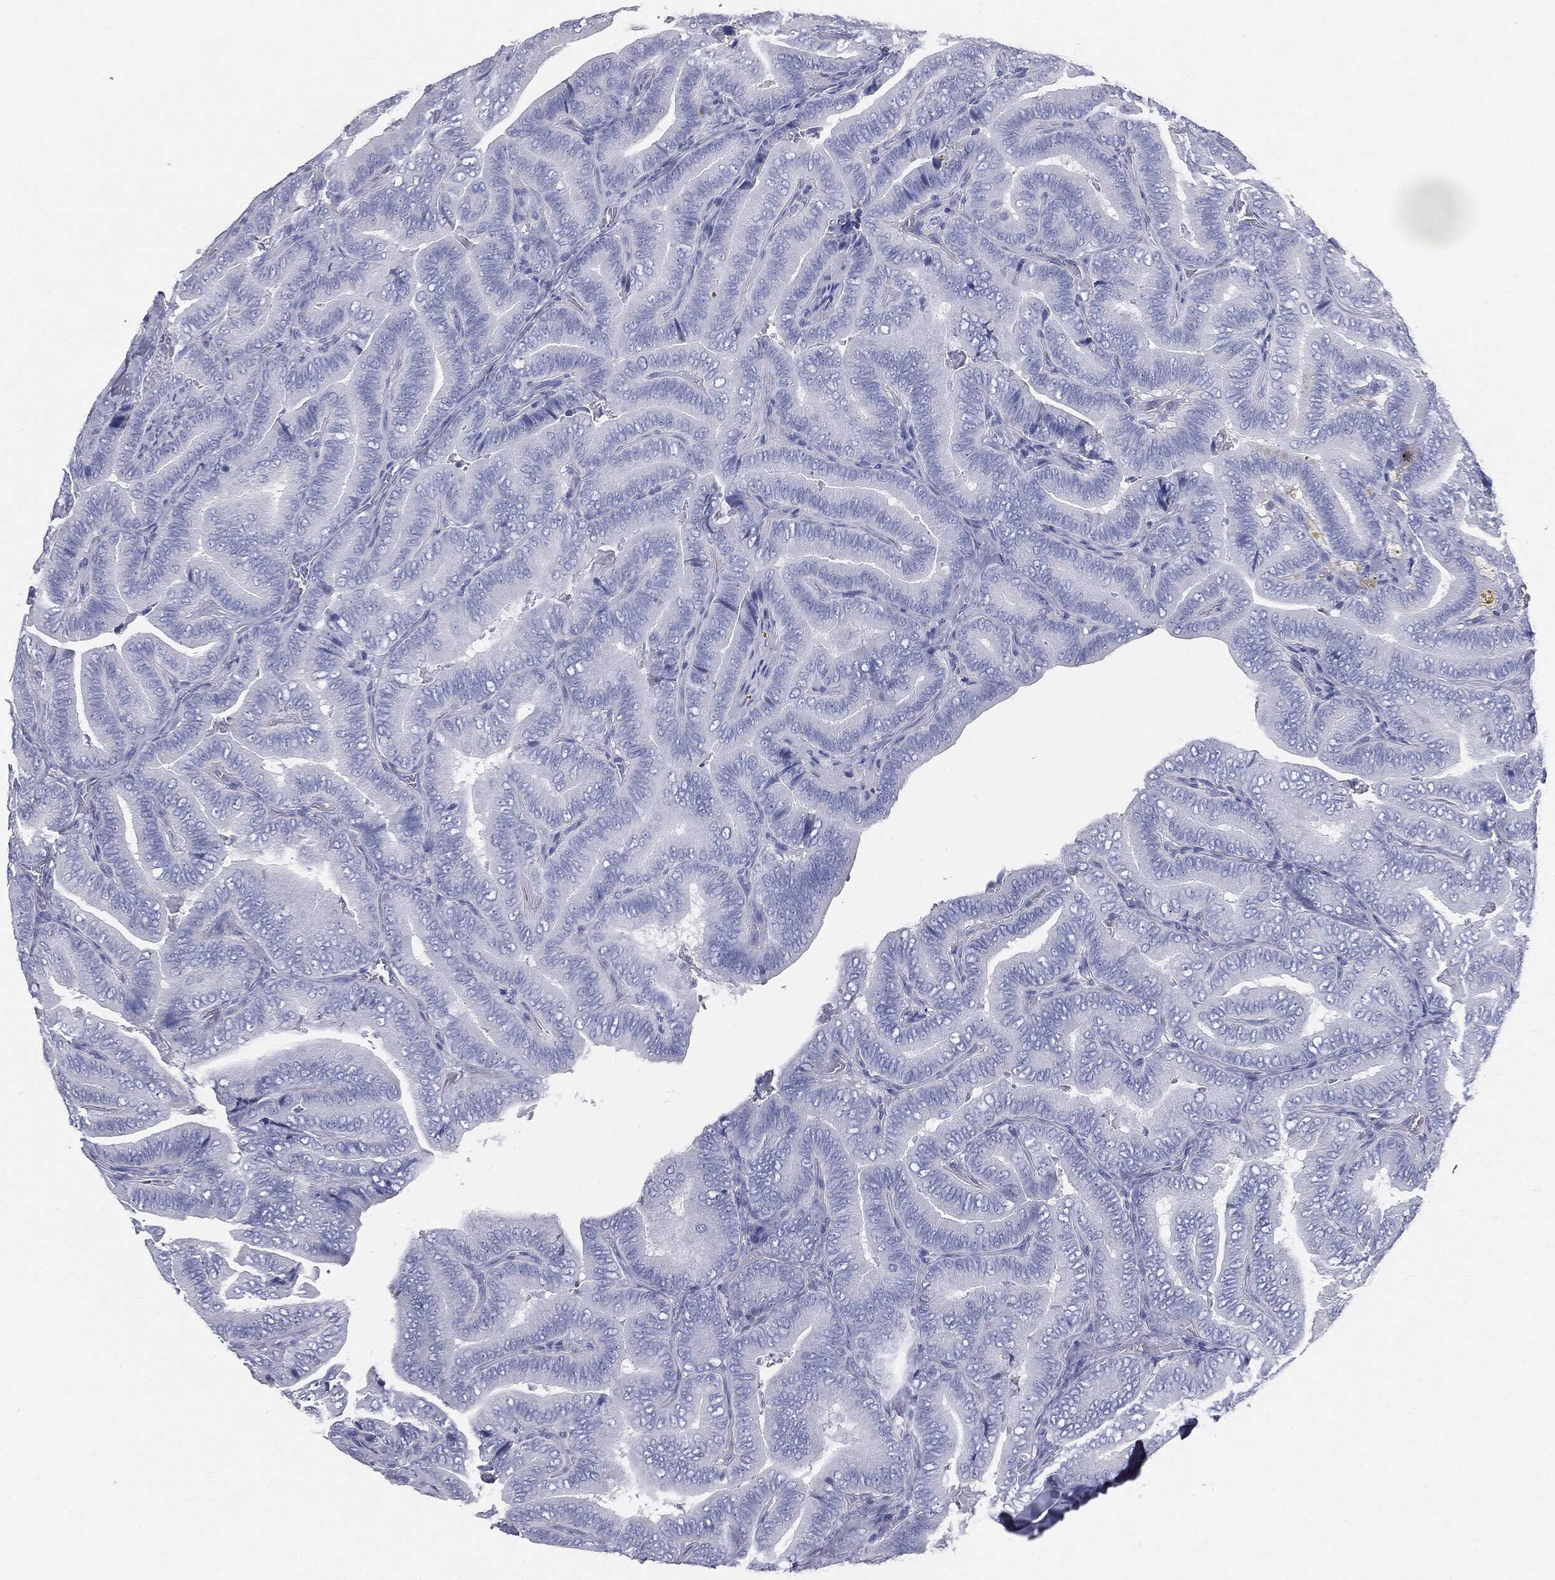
{"staining": {"intensity": "negative", "quantity": "none", "location": "none"}, "tissue": "thyroid cancer", "cell_type": "Tumor cells", "image_type": "cancer", "snomed": [{"axis": "morphology", "description": "Papillary adenocarcinoma, NOS"}, {"axis": "topography", "description": "Thyroid gland"}], "caption": "An immunohistochemistry image of thyroid papillary adenocarcinoma is shown. There is no staining in tumor cells of thyroid papillary adenocarcinoma.", "gene": "CUZD1", "patient": {"sex": "male", "age": 61}}